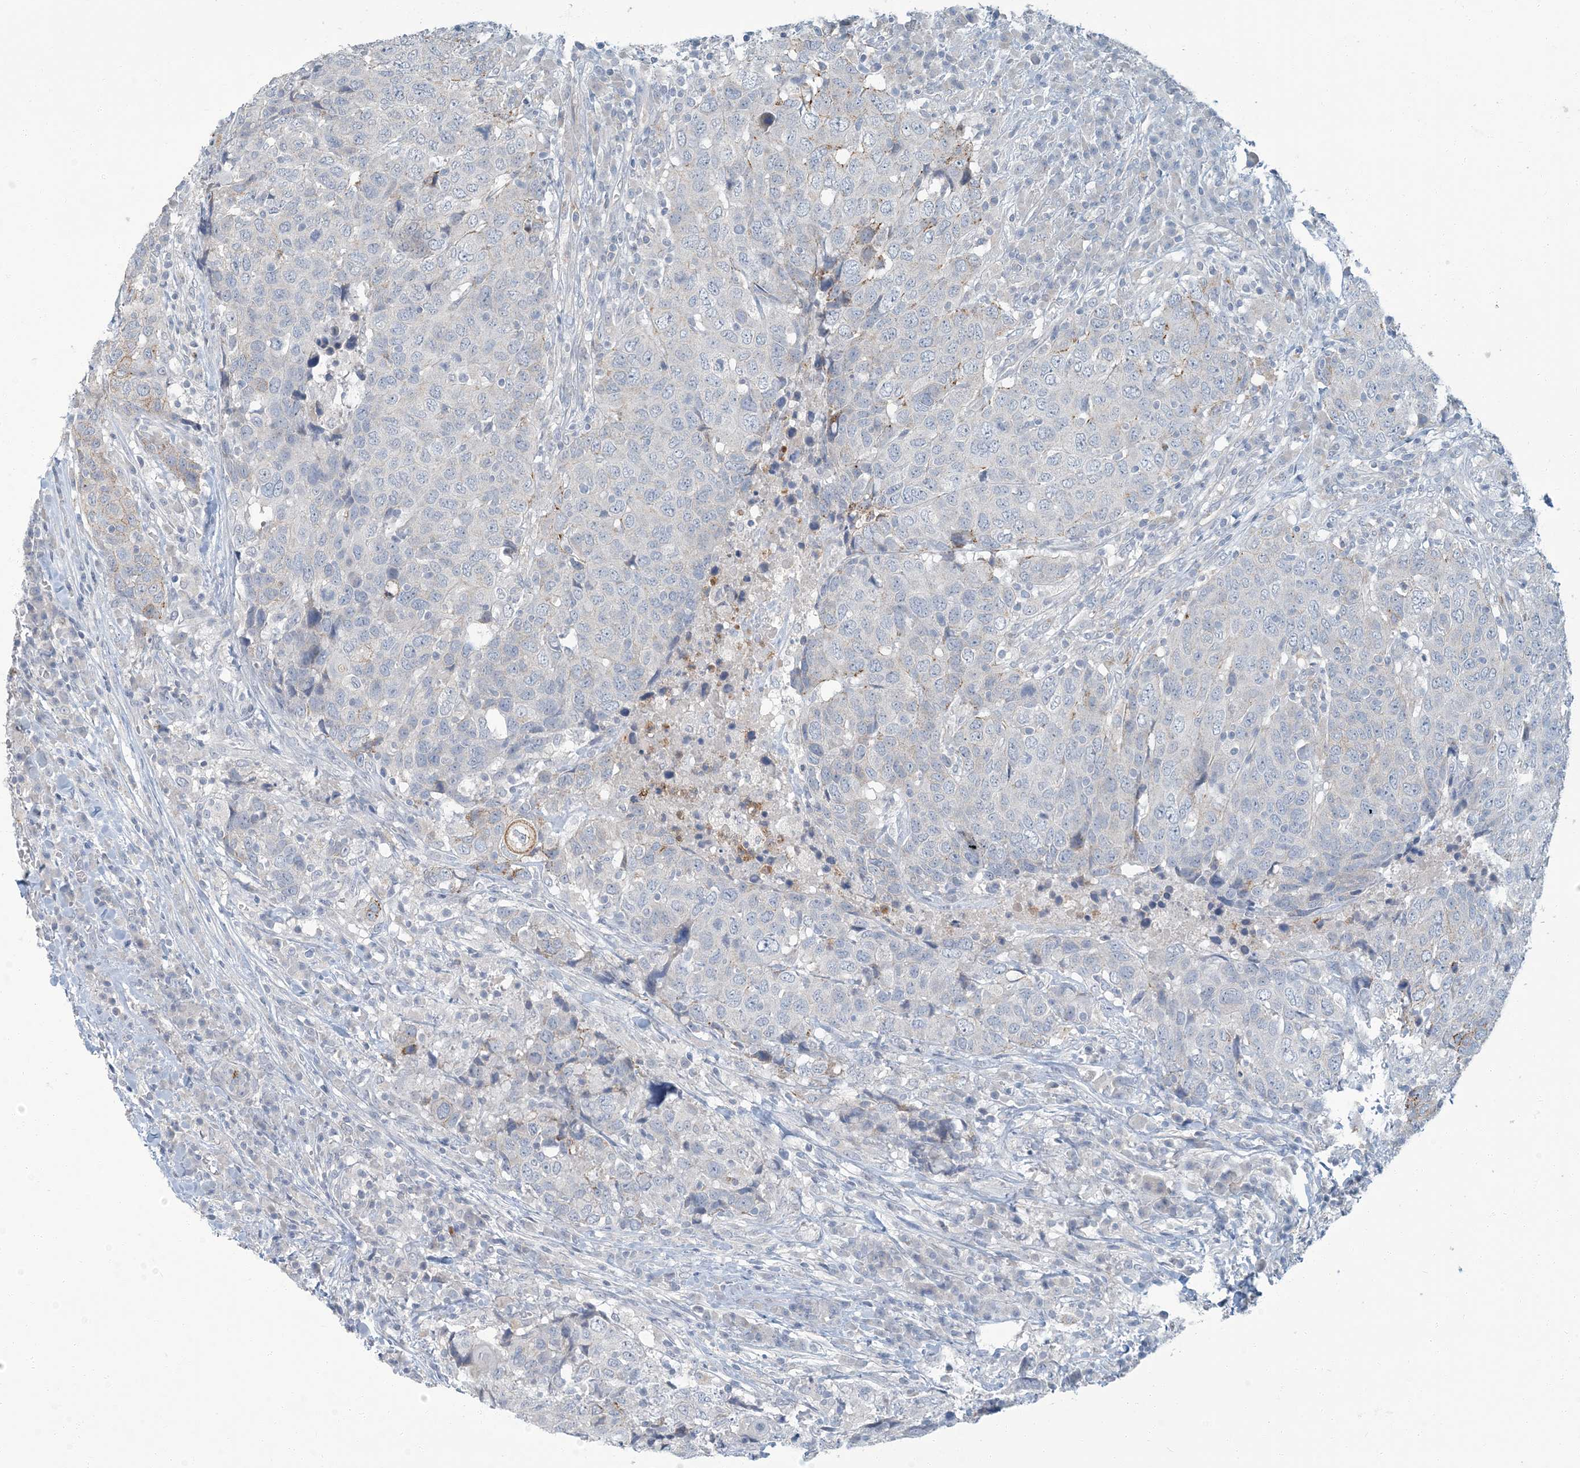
{"staining": {"intensity": "negative", "quantity": "none", "location": "none"}, "tissue": "head and neck cancer", "cell_type": "Tumor cells", "image_type": "cancer", "snomed": [{"axis": "morphology", "description": "Squamous cell carcinoma, NOS"}, {"axis": "topography", "description": "Head-Neck"}], "caption": "Human head and neck cancer (squamous cell carcinoma) stained for a protein using immunohistochemistry (IHC) exhibits no positivity in tumor cells.", "gene": "EPHA4", "patient": {"sex": "male", "age": 66}}